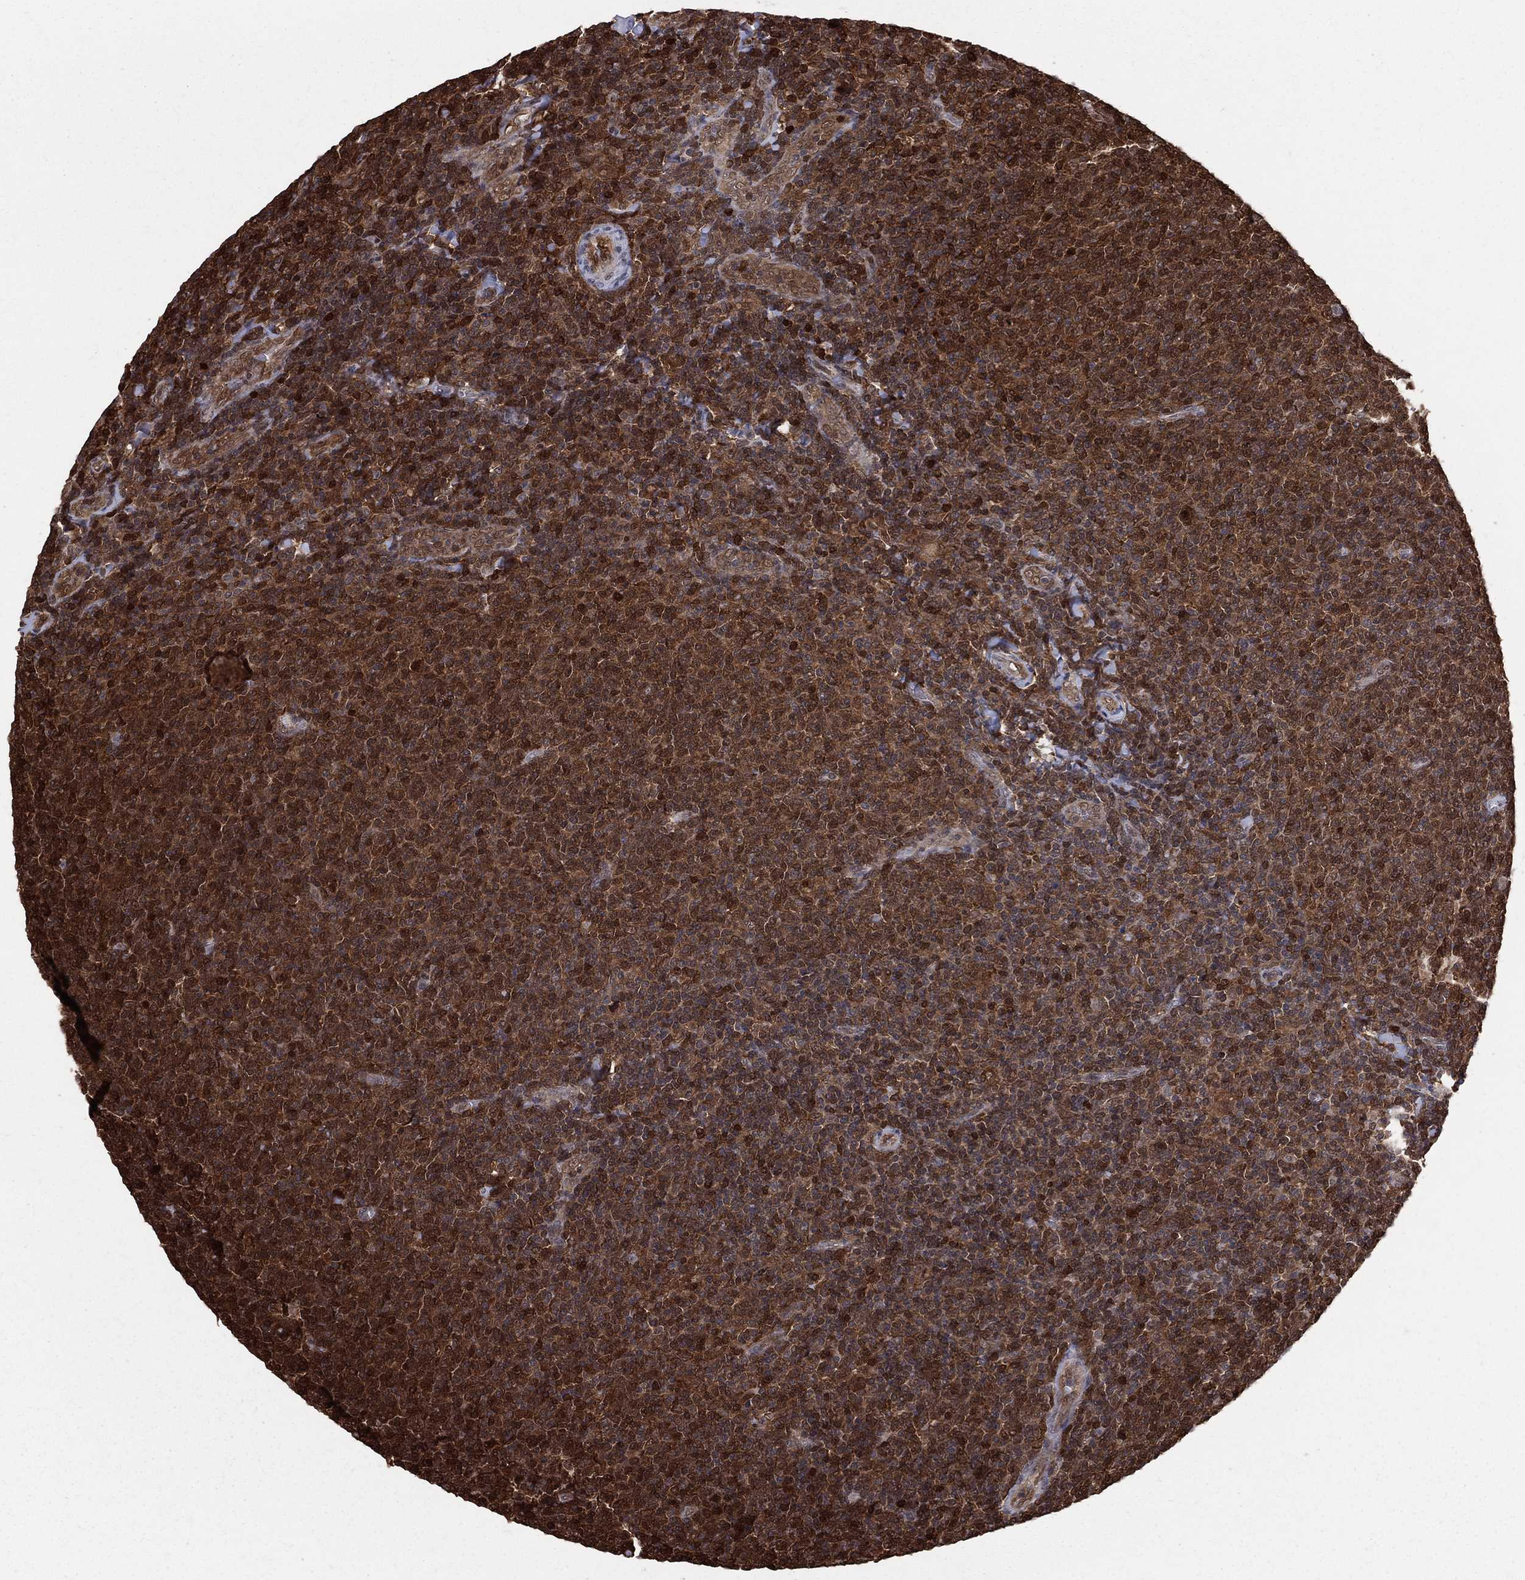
{"staining": {"intensity": "moderate", "quantity": ">75%", "location": "cytoplasmic/membranous,nuclear"}, "tissue": "lymphoma", "cell_type": "Tumor cells", "image_type": "cancer", "snomed": [{"axis": "morphology", "description": "Malignant lymphoma, non-Hodgkin's type, Low grade"}, {"axis": "topography", "description": "Lymph node"}], "caption": "A high-resolution micrograph shows immunohistochemistry (IHC) staining of low-grade malignant lymphoma, non-Hodgkin's type, which demonstrates moderate cytoplasmic/membranous and nuclear expression in approximately >75% of tumor cells. The protein of interest is shown in brown color, while the nuclei are stained blue.", "gene": "ENO1", "patient": {"sex": "male", "age": 52}}